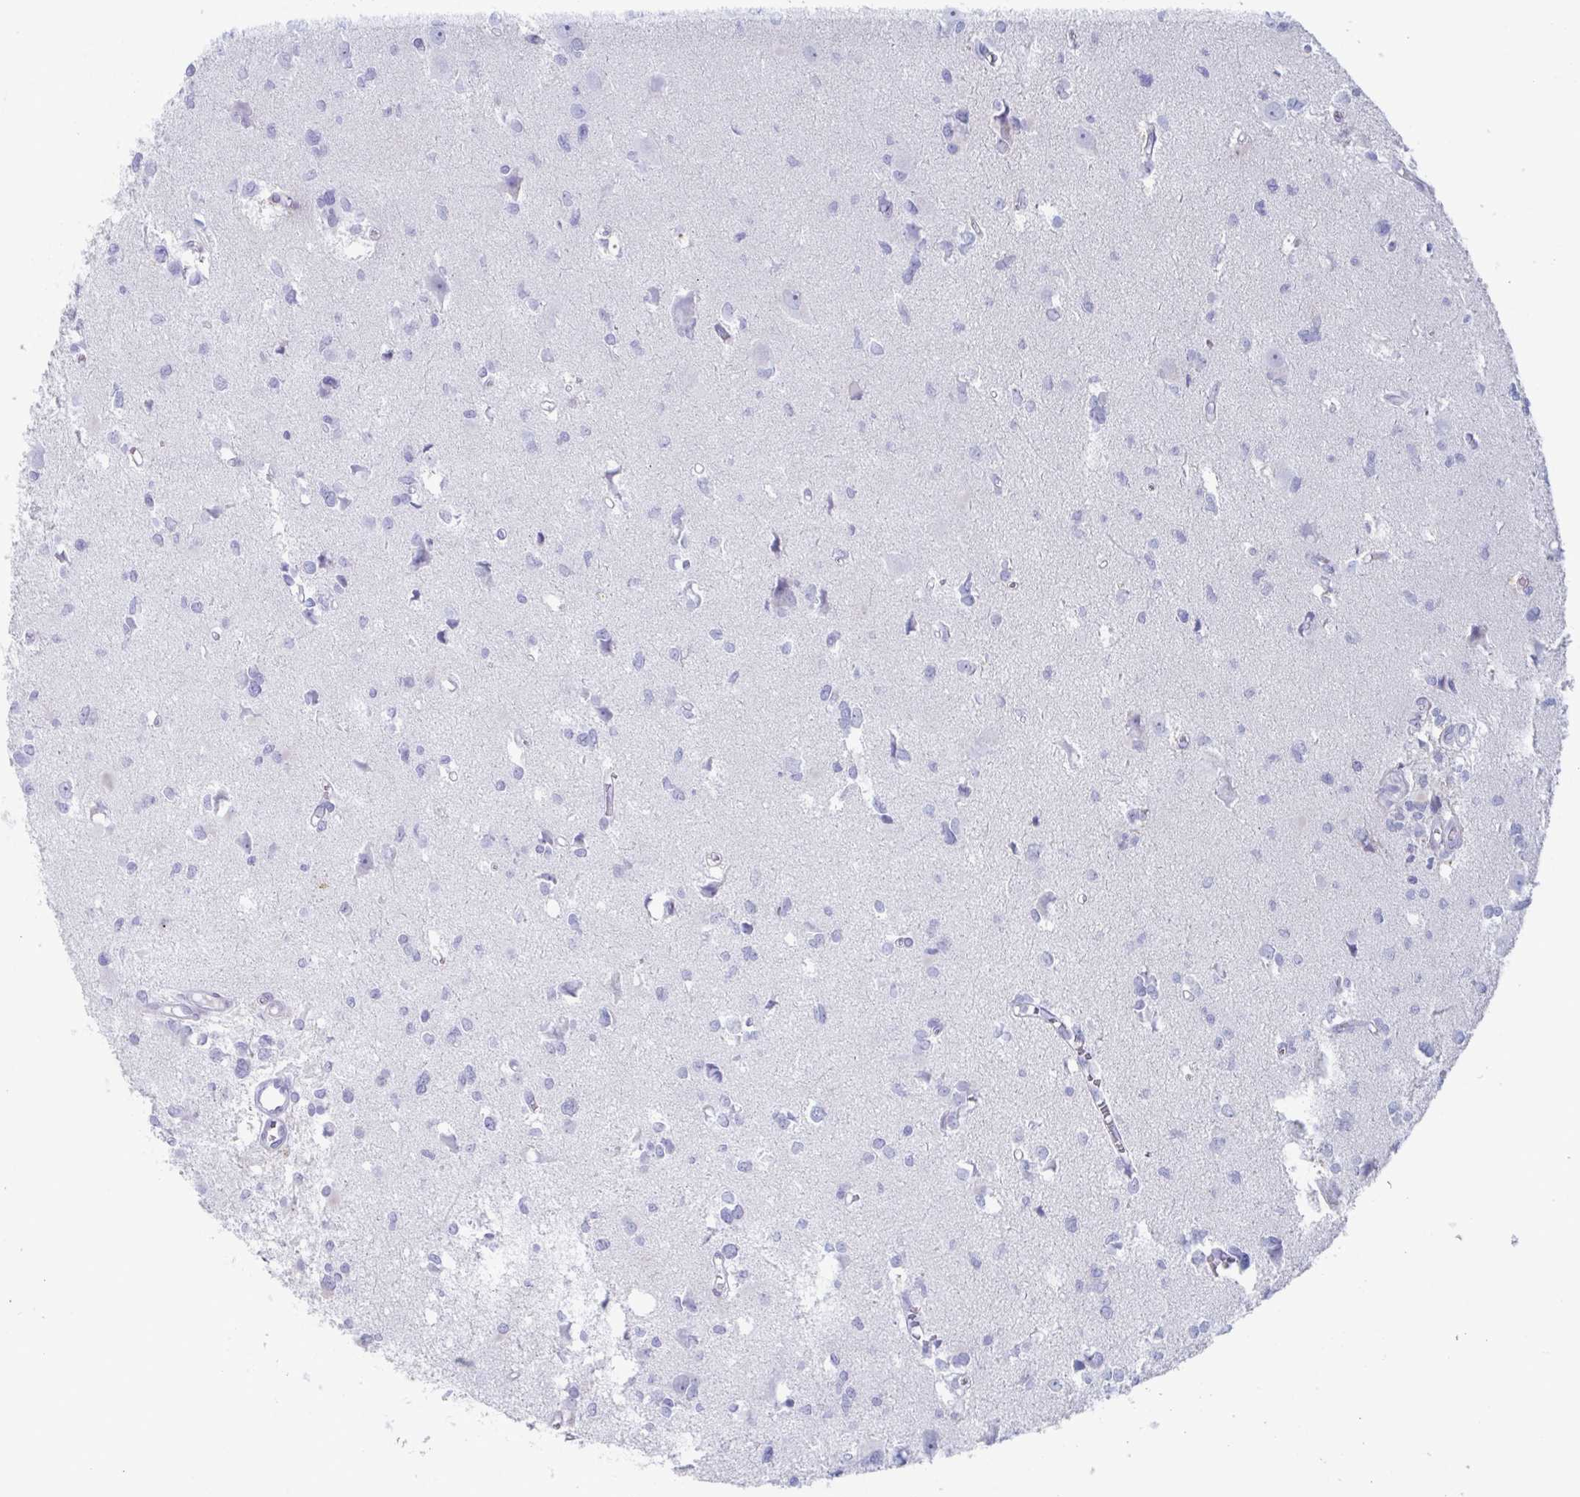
{"staining": {"intensity": "negative", "quantity": "none", "location": "none"}, "tissue": "glioma", "cell_type": "Tumor cells", "image_type": "cancer", "snomed": [{"axis": "morphology", "description": "Glioma, malignant, High grade"}, {"axis": "topography", "description": "Brain"}], "caption": "This is an IHC micrograph of human malignant glioma (high-grade). There is no staining in tumor cells.", "gene": "CYP4F11", "patient": {"sex": "male", "age": 23}}